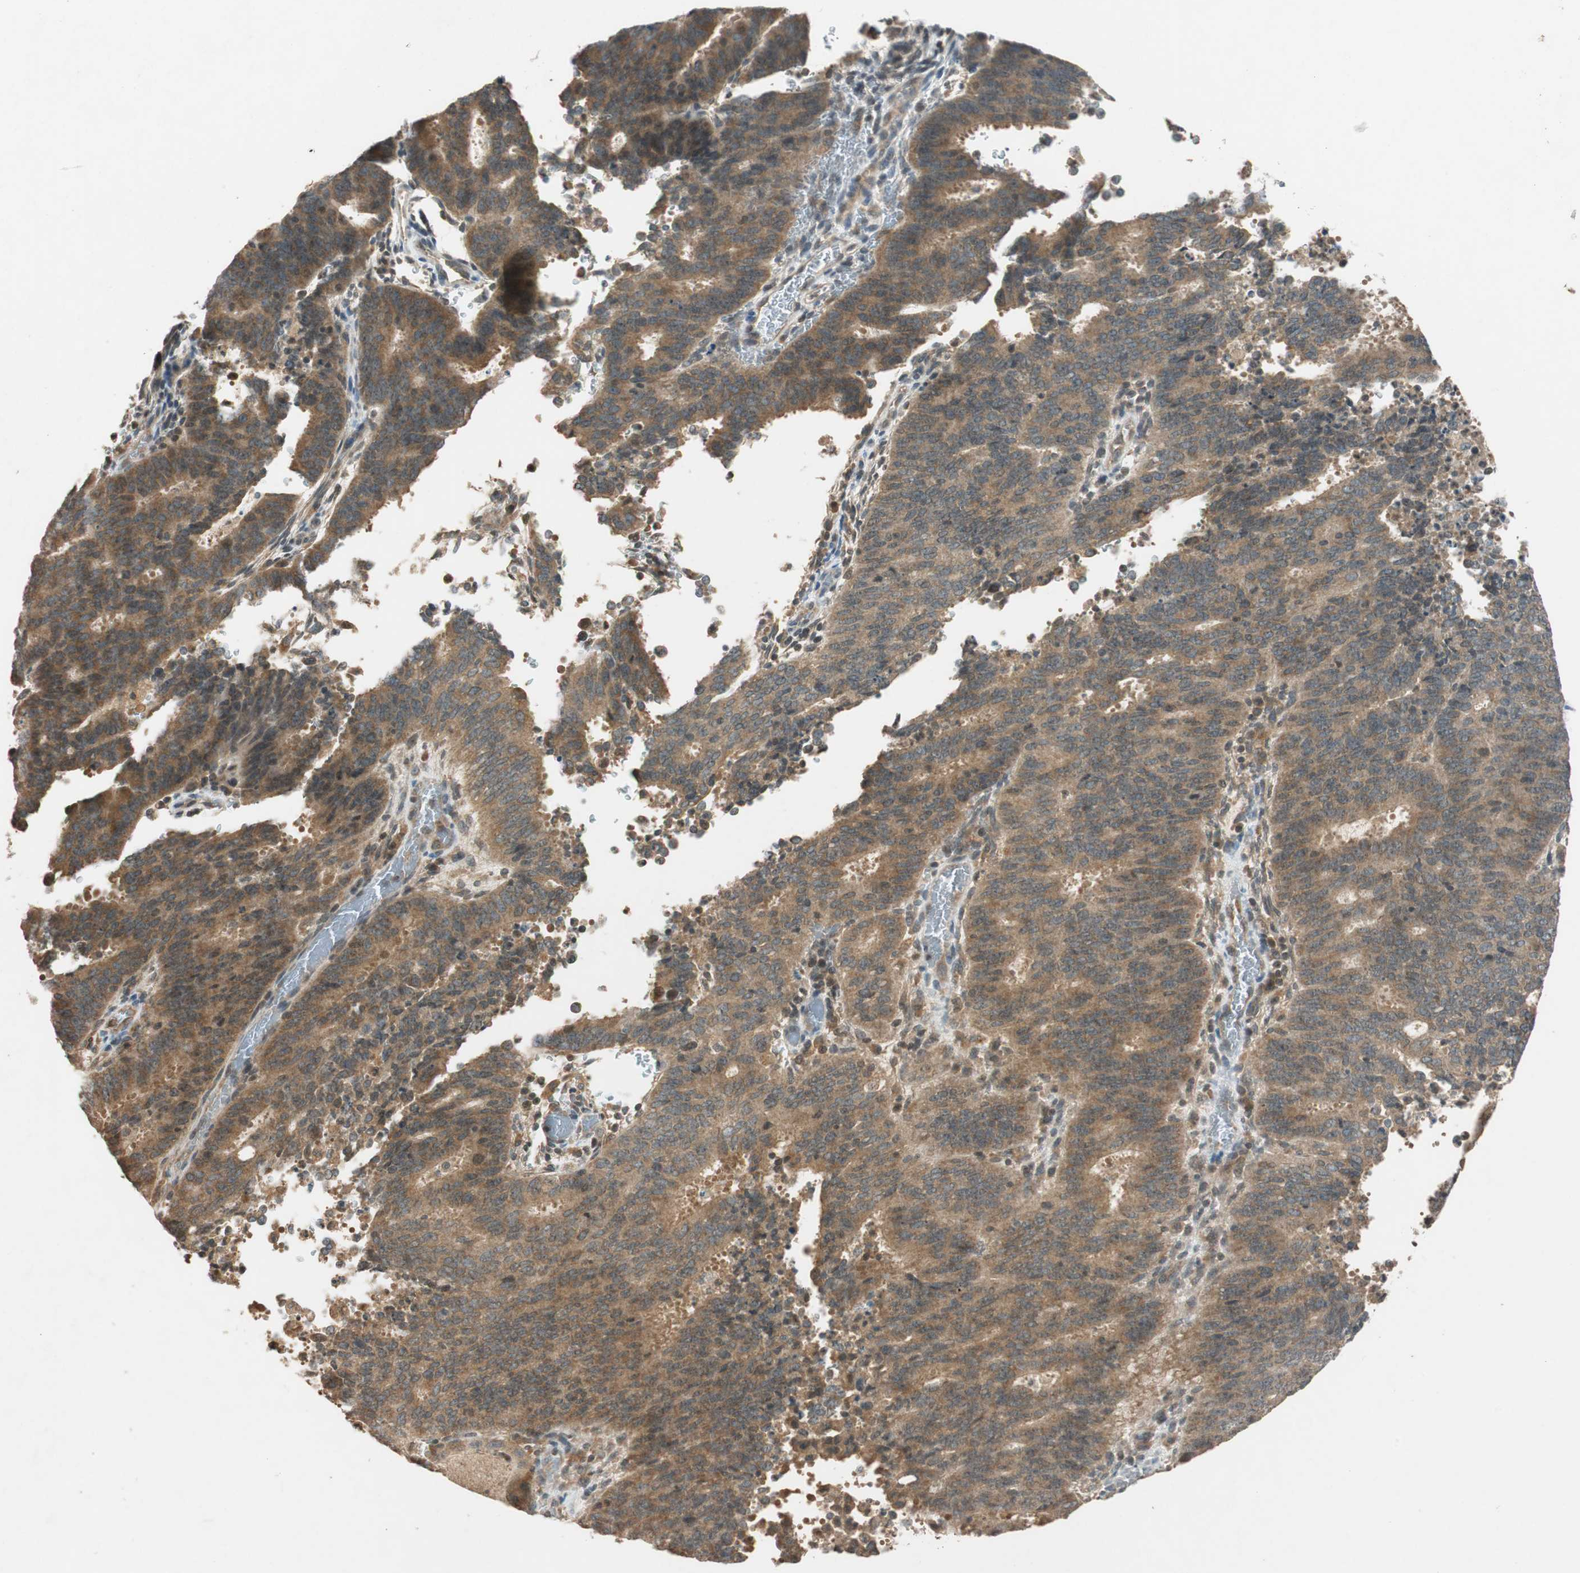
{"staining": {"intensity": "moderate", "quantity": ">75%", "location": "cytoplasmic/membranous"}, "tissue": "cervical cancer", "cell_type": "Tumor cells", "image_type": "cancer", "snomed": [{"axis": "morphology", "description": "Adenocarcinoma, NOS"}, {"axis": "topography", "description": "Cervix"}], "caption": "Human adenocarcinoma (cervical) stained with a brown dye demonstrates moderate cytoplasmic/membranous positive expression in about >75% of tumor cells.", "gene": "GLB1", "patient": {"sex": "female", "age": 44}}